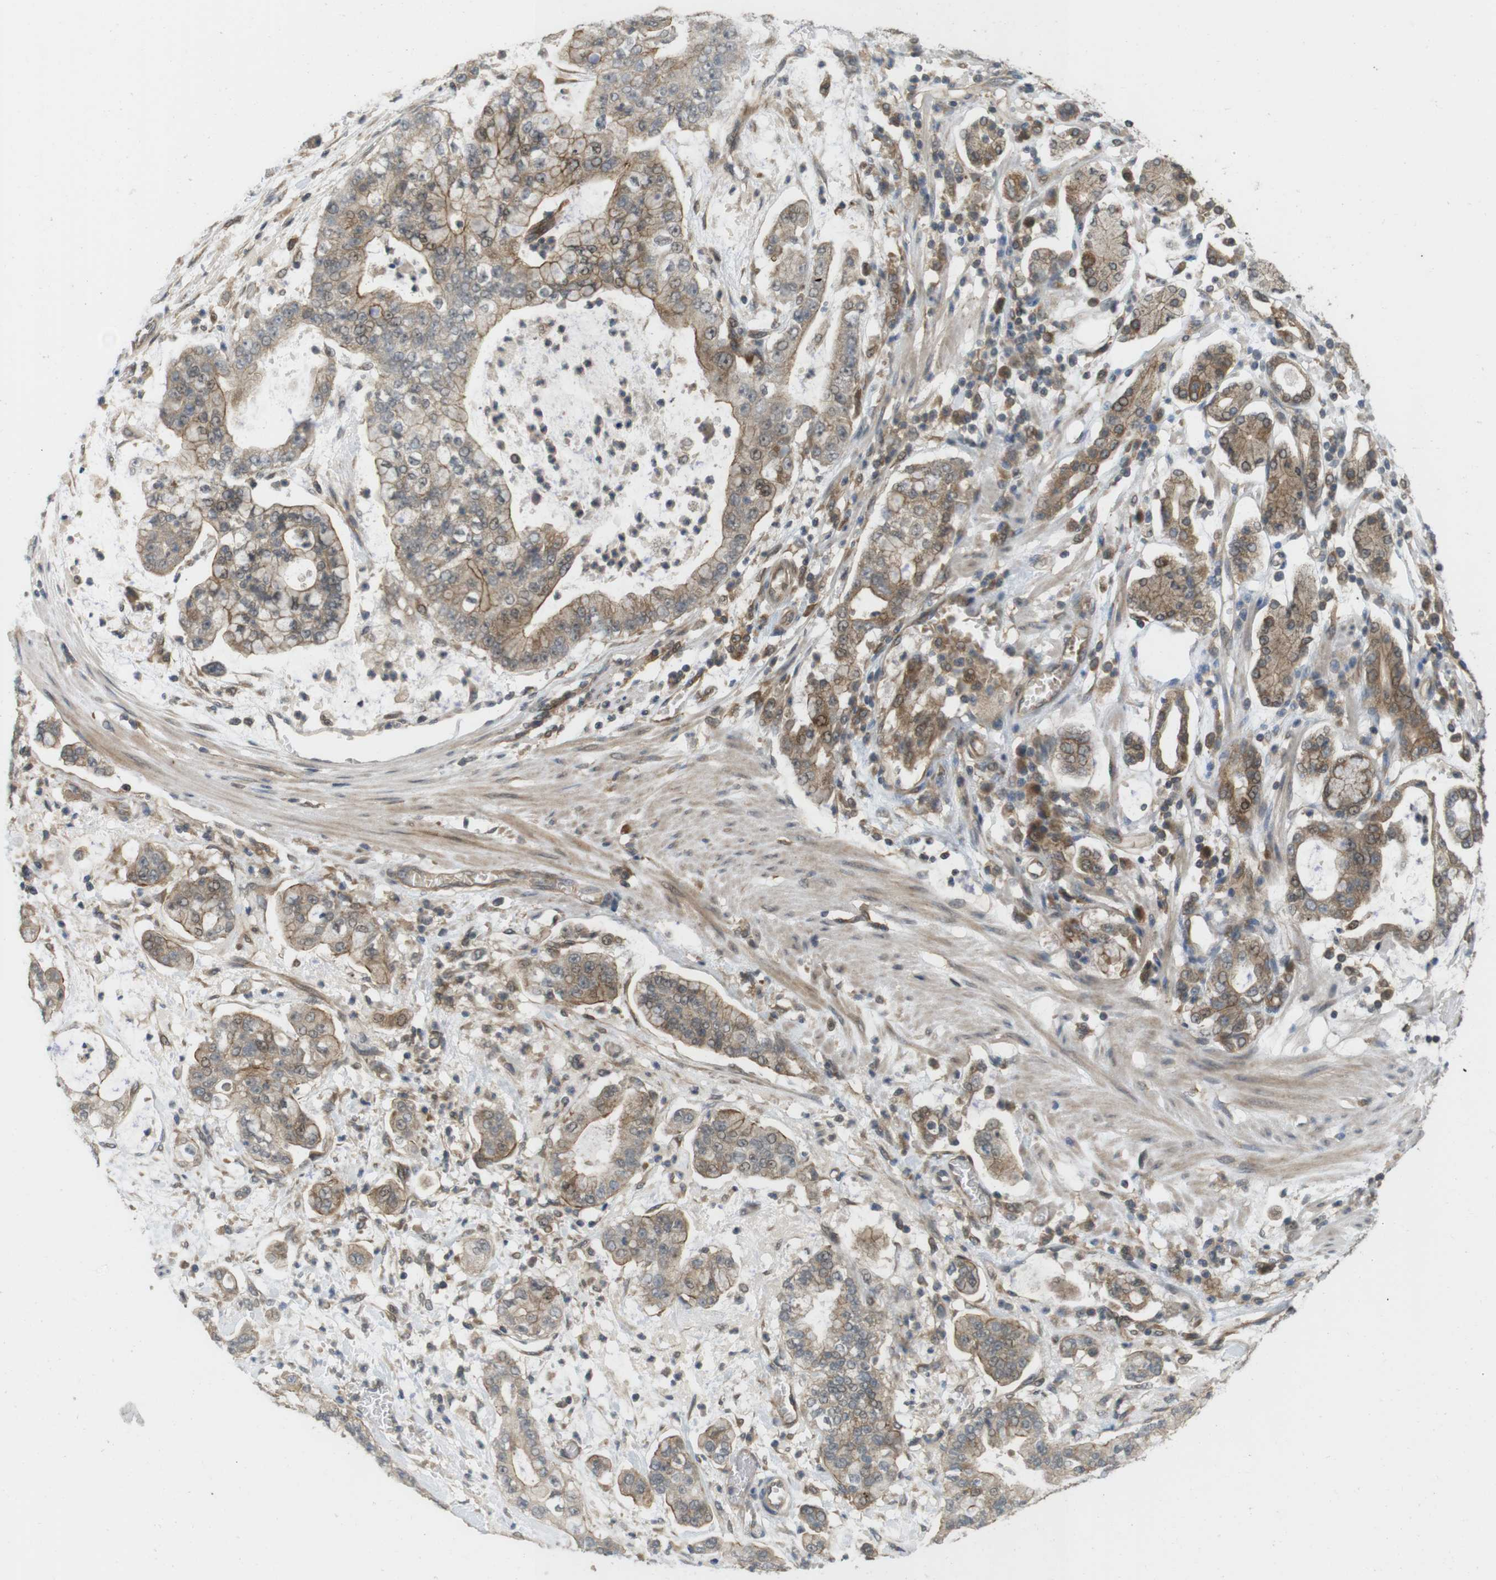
{"staining": {"intensity": "moderate", "quantity": ">75%", "location": "cytoplasmic/membranous"}, "tissue": "stomach cancer", "cell_type": "Tumor cells", "image_type": "cancer", "snomed": [{"axis": "morphology", "description": "Adenocarcinoma, NOS"}, {"axis": "topography", "description": "Stomach"}], "caption": "Moderate cytoplasmic/membranous protein positivity is present in approximately >75% of tumor cells in stomach adenocarcinoma.", "gene": "RNF130", "patient": {"sex": "male", "age": 76}}